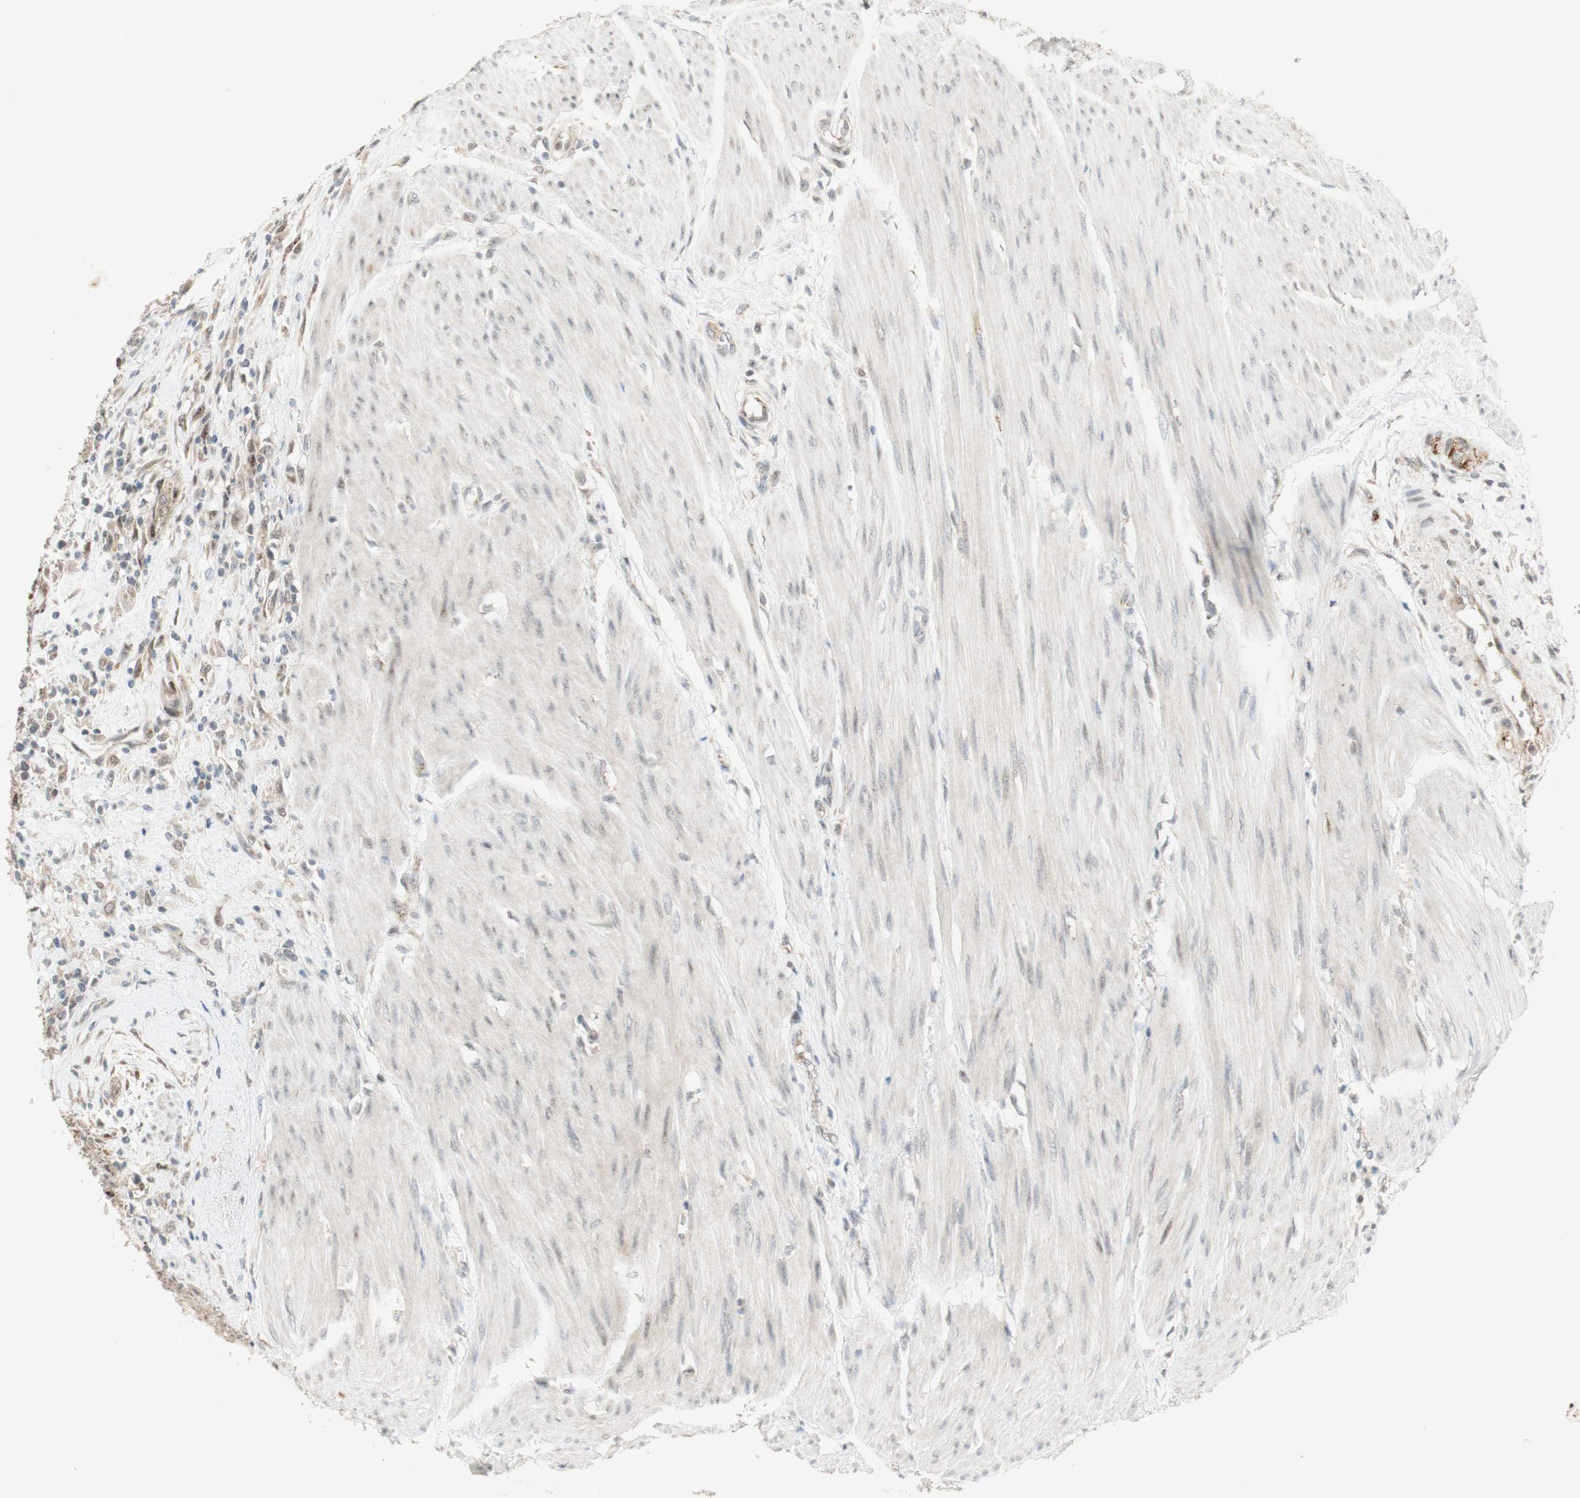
{"staining": {"intensity": "moderate", "quantity": ">75%", "location": "cytoplasmic/membranous"}, "tissue": "urothelial cancer", "cell_type": "Tumor cells", "image_type": "cancer", "snomed": [{"axis": "morphology", "description": "Urothelial carcinoma, High grade"}, {"axis": "topography", "description": "Urinary bladder"}], "caption": "Immunohistochemical staining of urothelial cancer displays moderate cytoplasmic/membranous protein staining in about >75% of tumor cells.", "gene": "CYLD", "patient": {"sex": "male", "age": 35}}